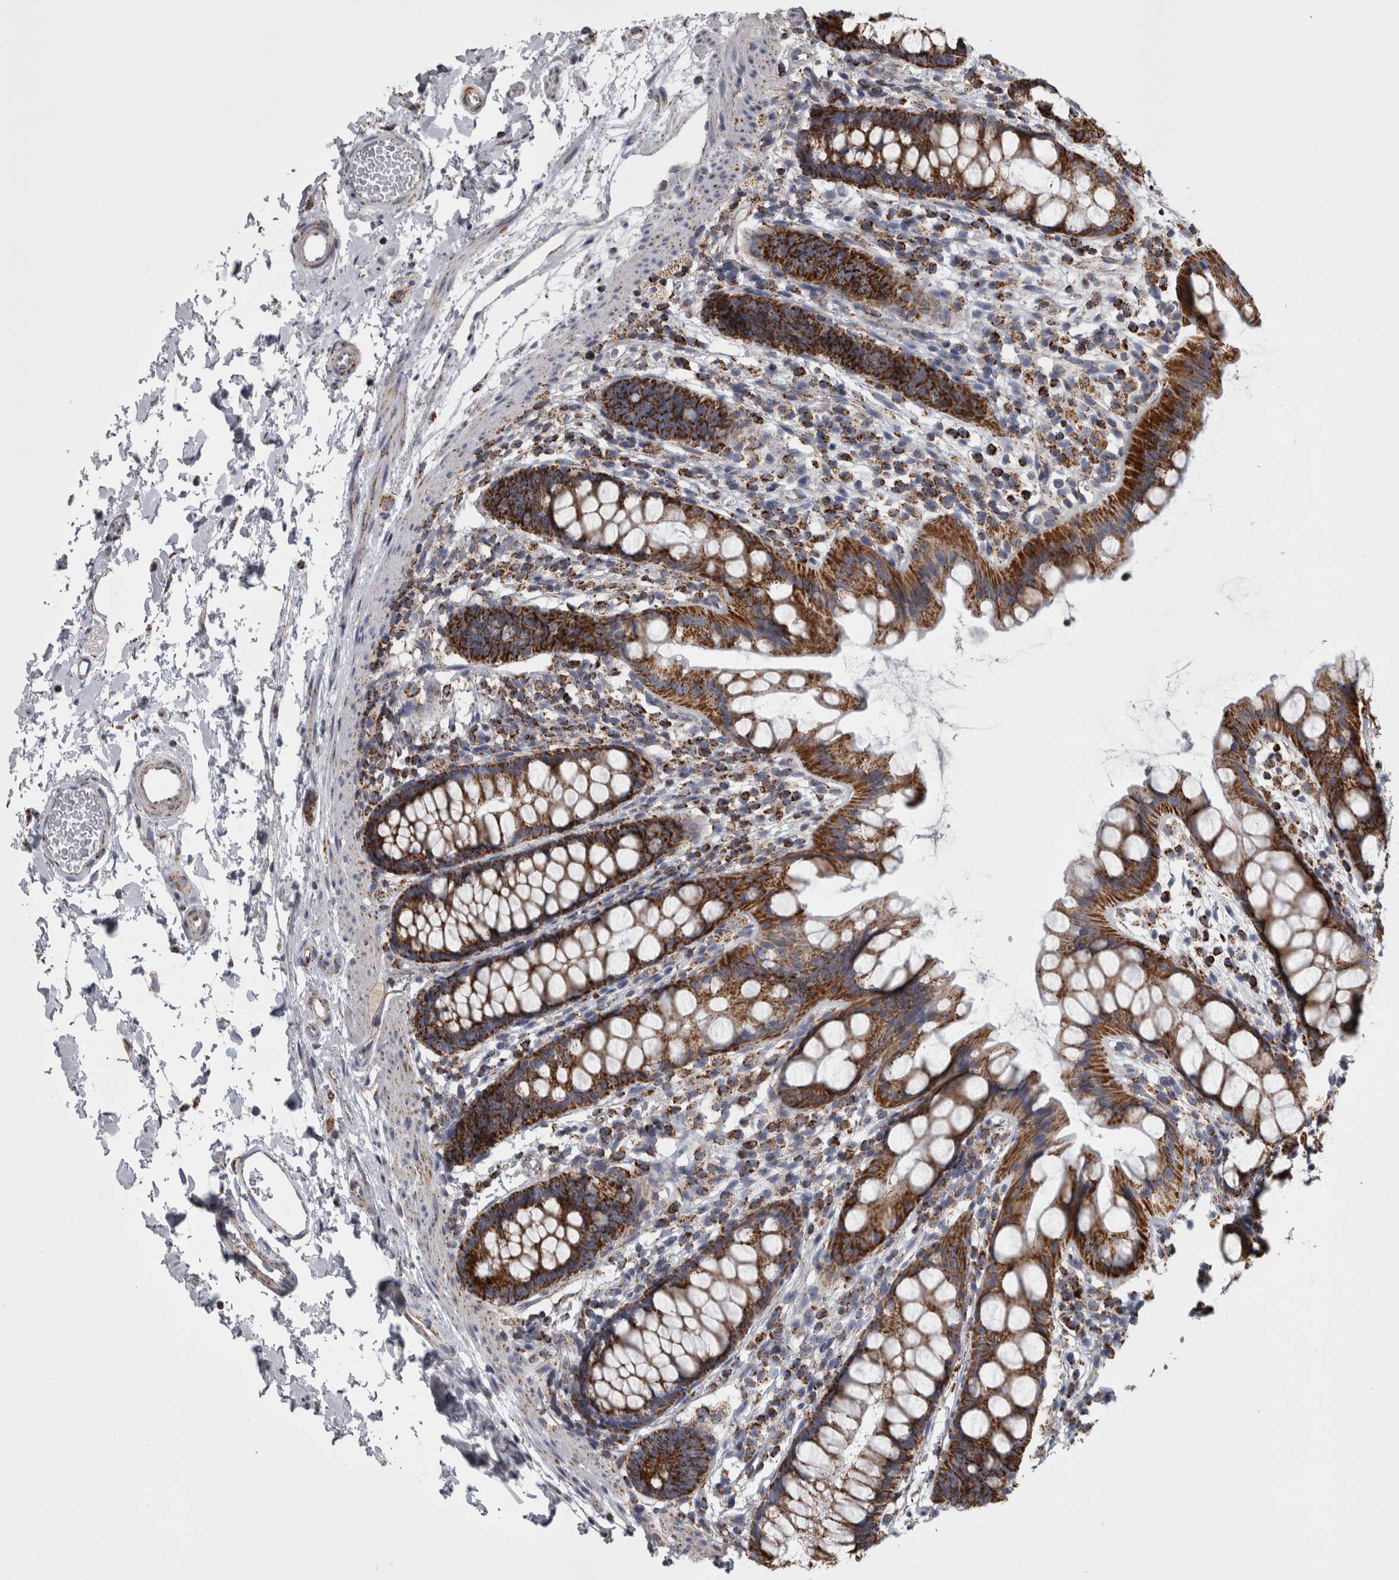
{"staining": {"intensity": "strong", "quantity": ">75%", "location": "cytoplasmic/membranous"}, "tissue": "rectum", "cell_type": "Glandular cells", "image_type": "normal", "snomed": [{"axis": "morphology", "description": "Normal tissue, NOS"}, {"axis": "topography", "description": "Rectum"}], "caption": "The histopathology image exhibits a brown stain indicating the presence of a protein in the cytoplasmic/membranous of glandular cells in rectum.", "gene": "MDH2", "patient": {"sex": "female", "age": 65}}